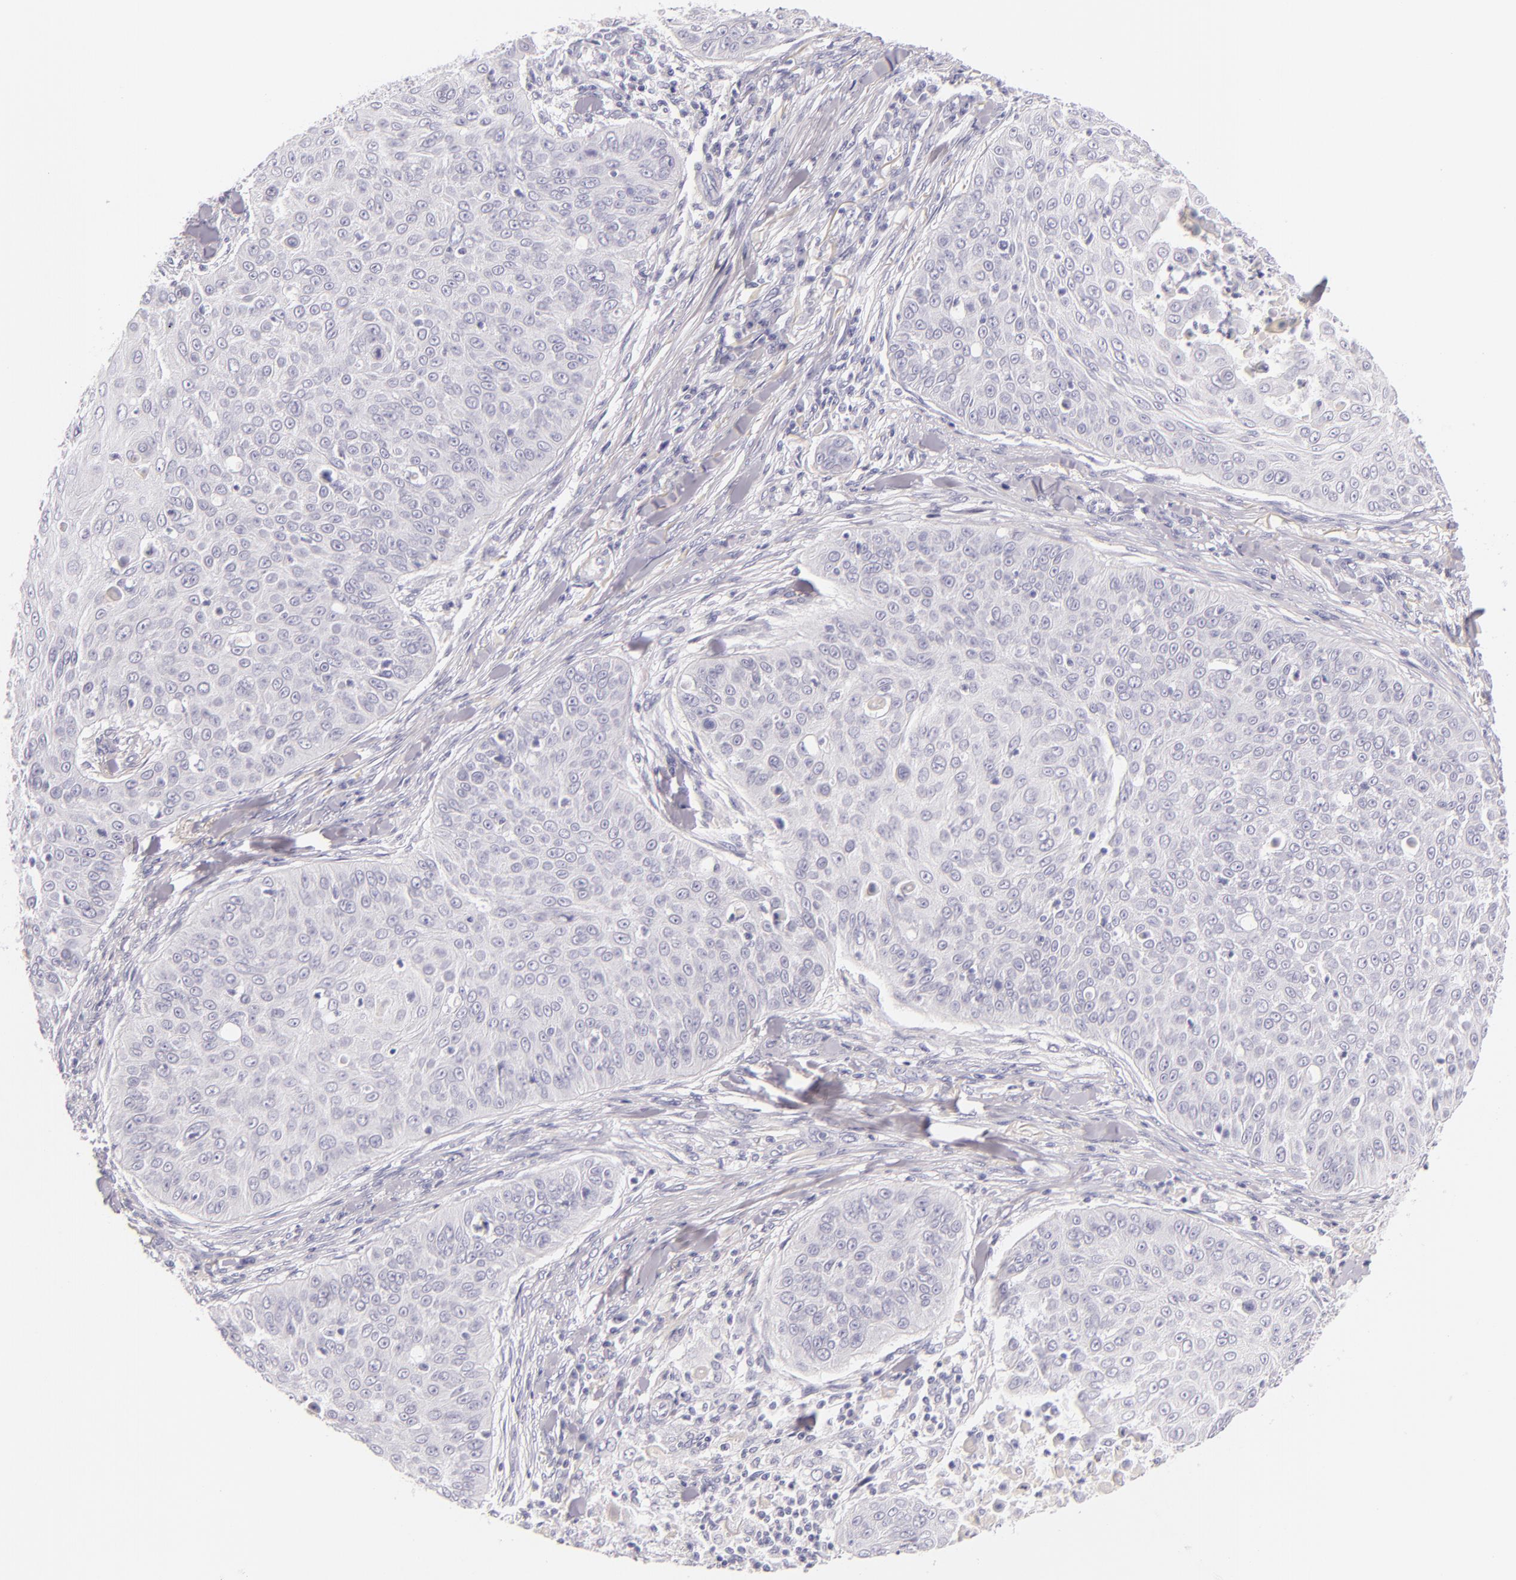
{"staining": {"intensity": "negative", "quantity": "none", "location": "none"}, "tissue": "skin cancer", "cell_type": "Tumor cells", "image_type": "cancer", "snomed": [{"axis": "morphology", "description": "Squamous cell carcinoma, NOS"}, {"axis": "topography", "description": "Skin"}], "caption": "Tumor cells are negative for protein expression in human squamous cell carcinoma (skin). Brightfield microscopy of IHC stained with DAB (brown) and hematoxylin (blue), captured at high magnification.", "gene": "INA", "patient": {"sex": "male", "age": 82}}